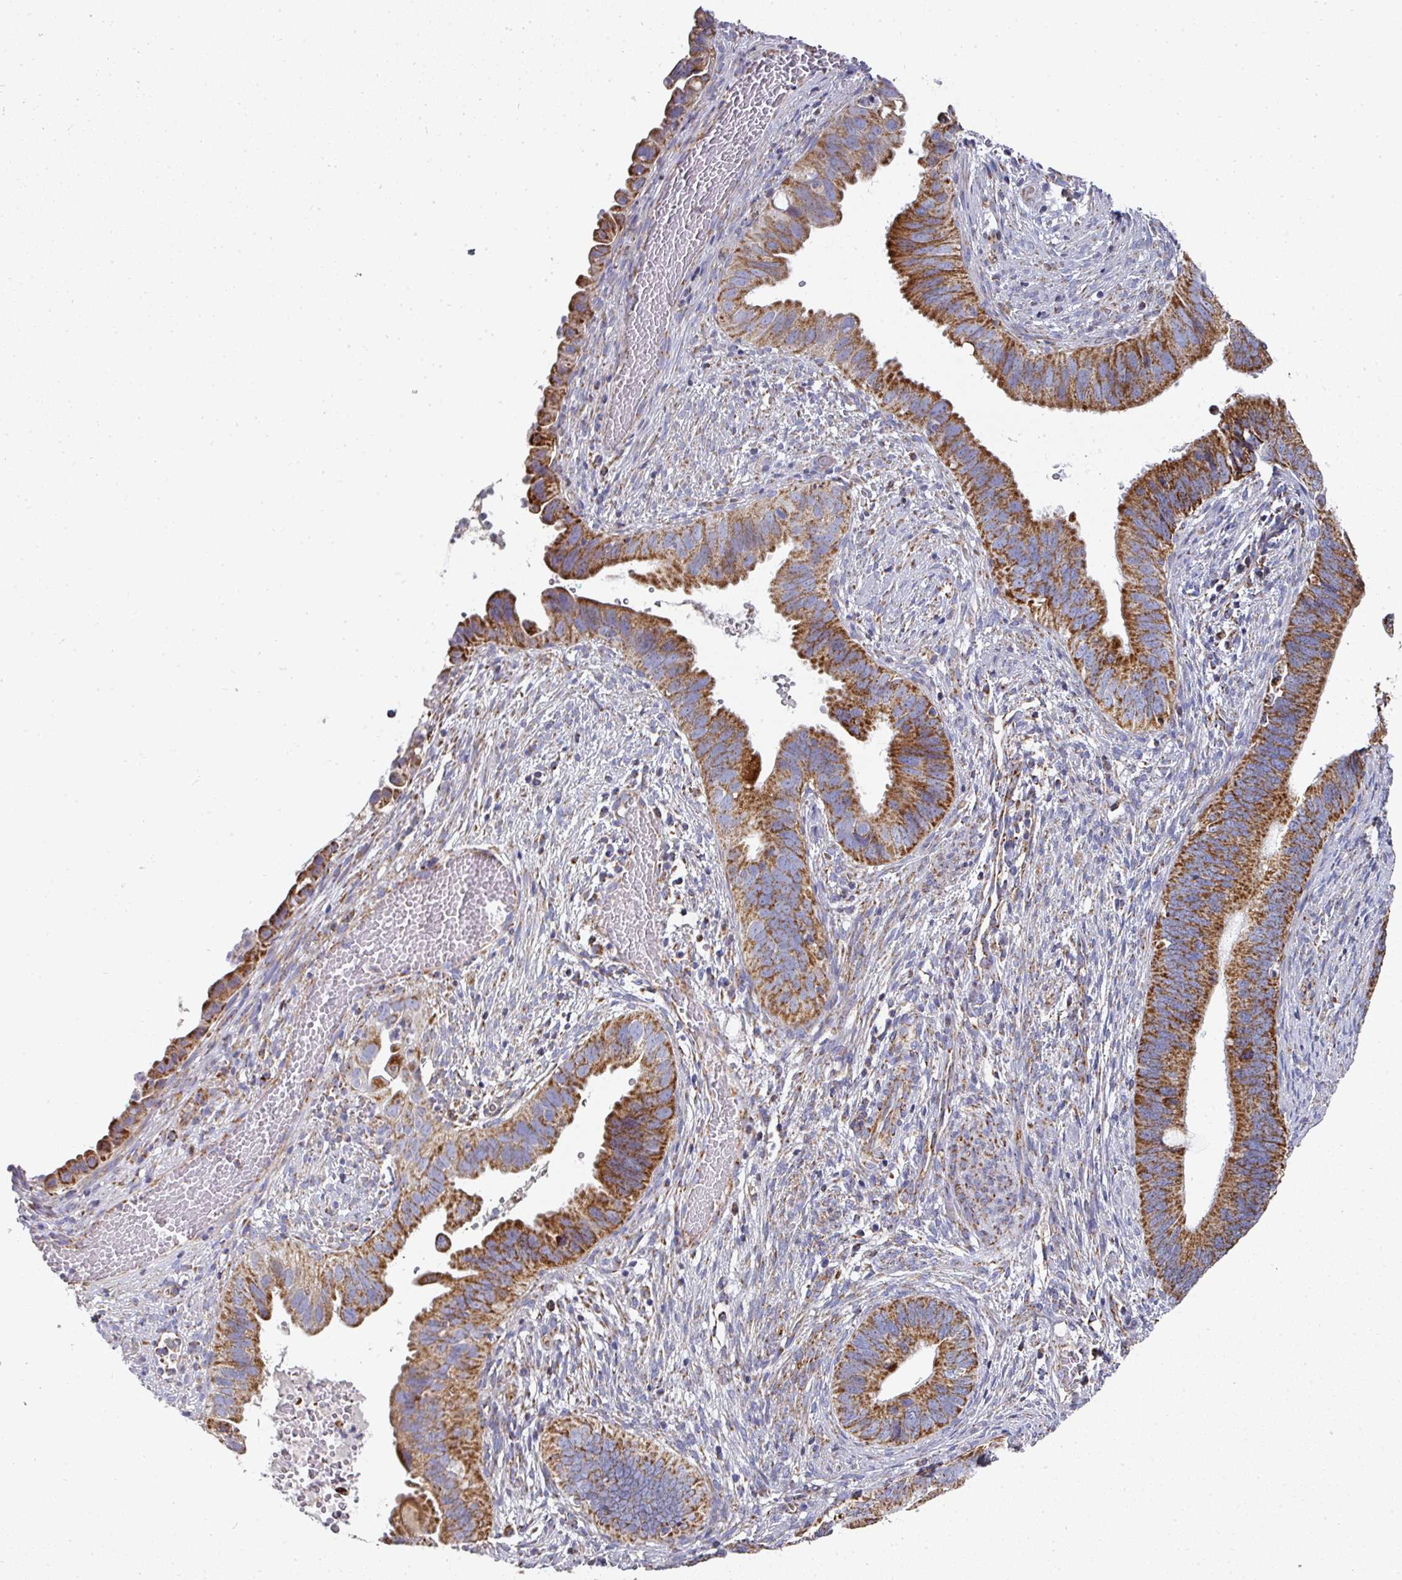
{"staining": {"intensity": "strong", "quantity": ">75%", "location": "cytoplasmic/membranous"}, "tissue": "cervical cancer", "cell_type": "Tumor cells", "image_type": "cancer", "snomed": [{"axis": "morphology", "description": "Adenocarcinoma, NOS"}, {"axis": "topography", "description": "Cervix"}], "caption": "Immunohistochemical staining of human cervical cancer (adenocarcinoma) shows high levels of strong cytoplasmic/membranous protein staining in approximately >75% of tumor cells.", "gene": "UQCRFS1", "patient": {"sex": "female", "age": 42}}